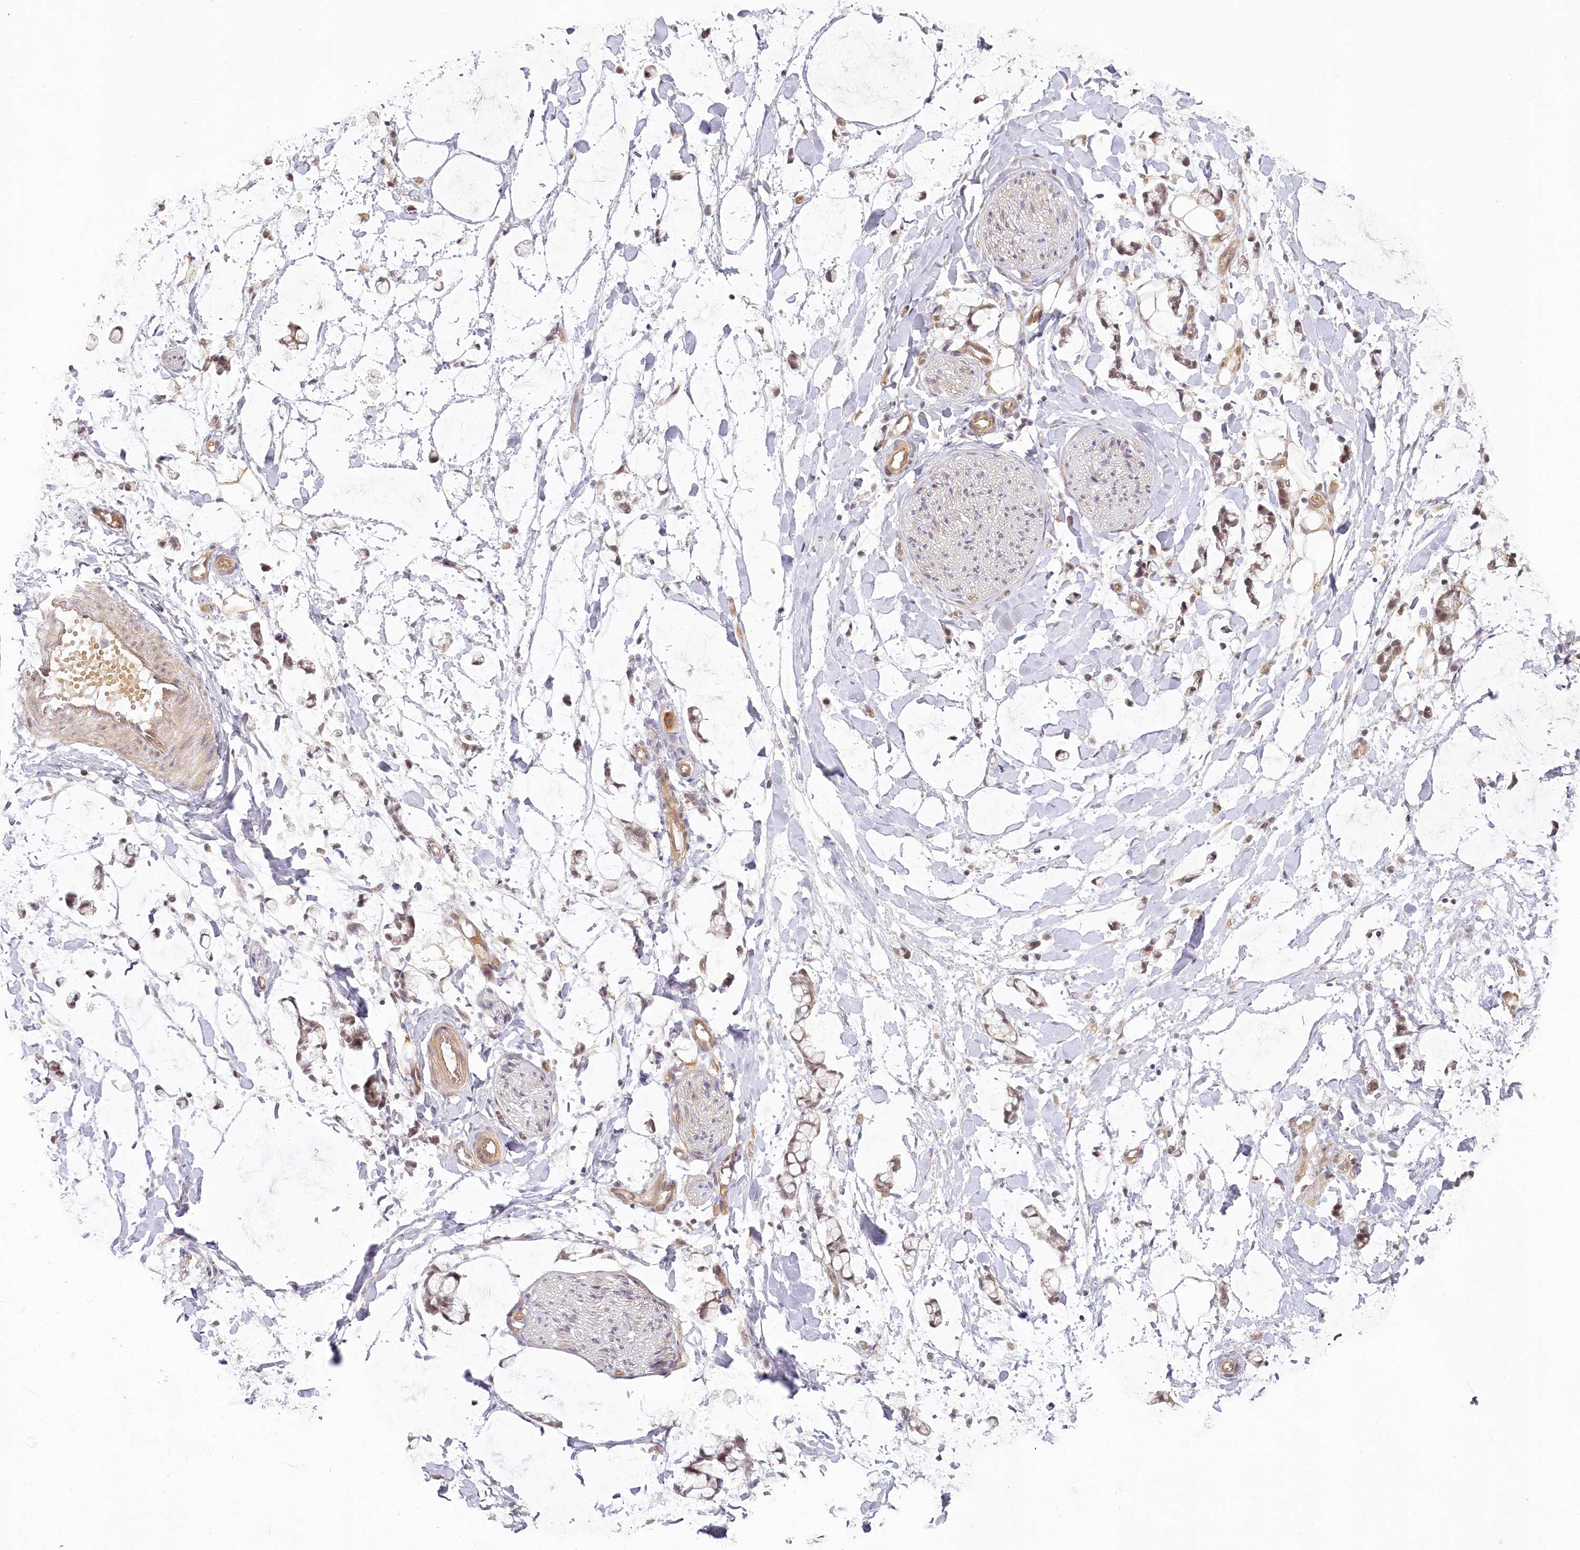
{"staining": {"intensity": "weak", "quantity": "25%-75%", "location": "cytoplasmic/membranous"}, "tissue": "adipose tissue", "cell_type": "Adipocytes", "image_type": "normal", "snomed": [{"axis": "morphology", "description": "Normal tissue, NOS"}, {"axis": "morphology", "description": "Adenocarcinoma, NOS"}, {"axis": "topography", "description": "Colon"}, {"axis": "topography", "description": "Peripheral nerve tissue"}], "caption": "Immunohistochemical staining of normal adipose tissue displays 25%-75% levels of weak cytoplasmic/membranous protein expression in approximately 25%-75% of adipocytes. Immunohistochemistry stains the protein of interest in brown and the nuclei are stained blue.", "gene": "EXOSC7", "patient": {"sex": "male", "age": 14}}